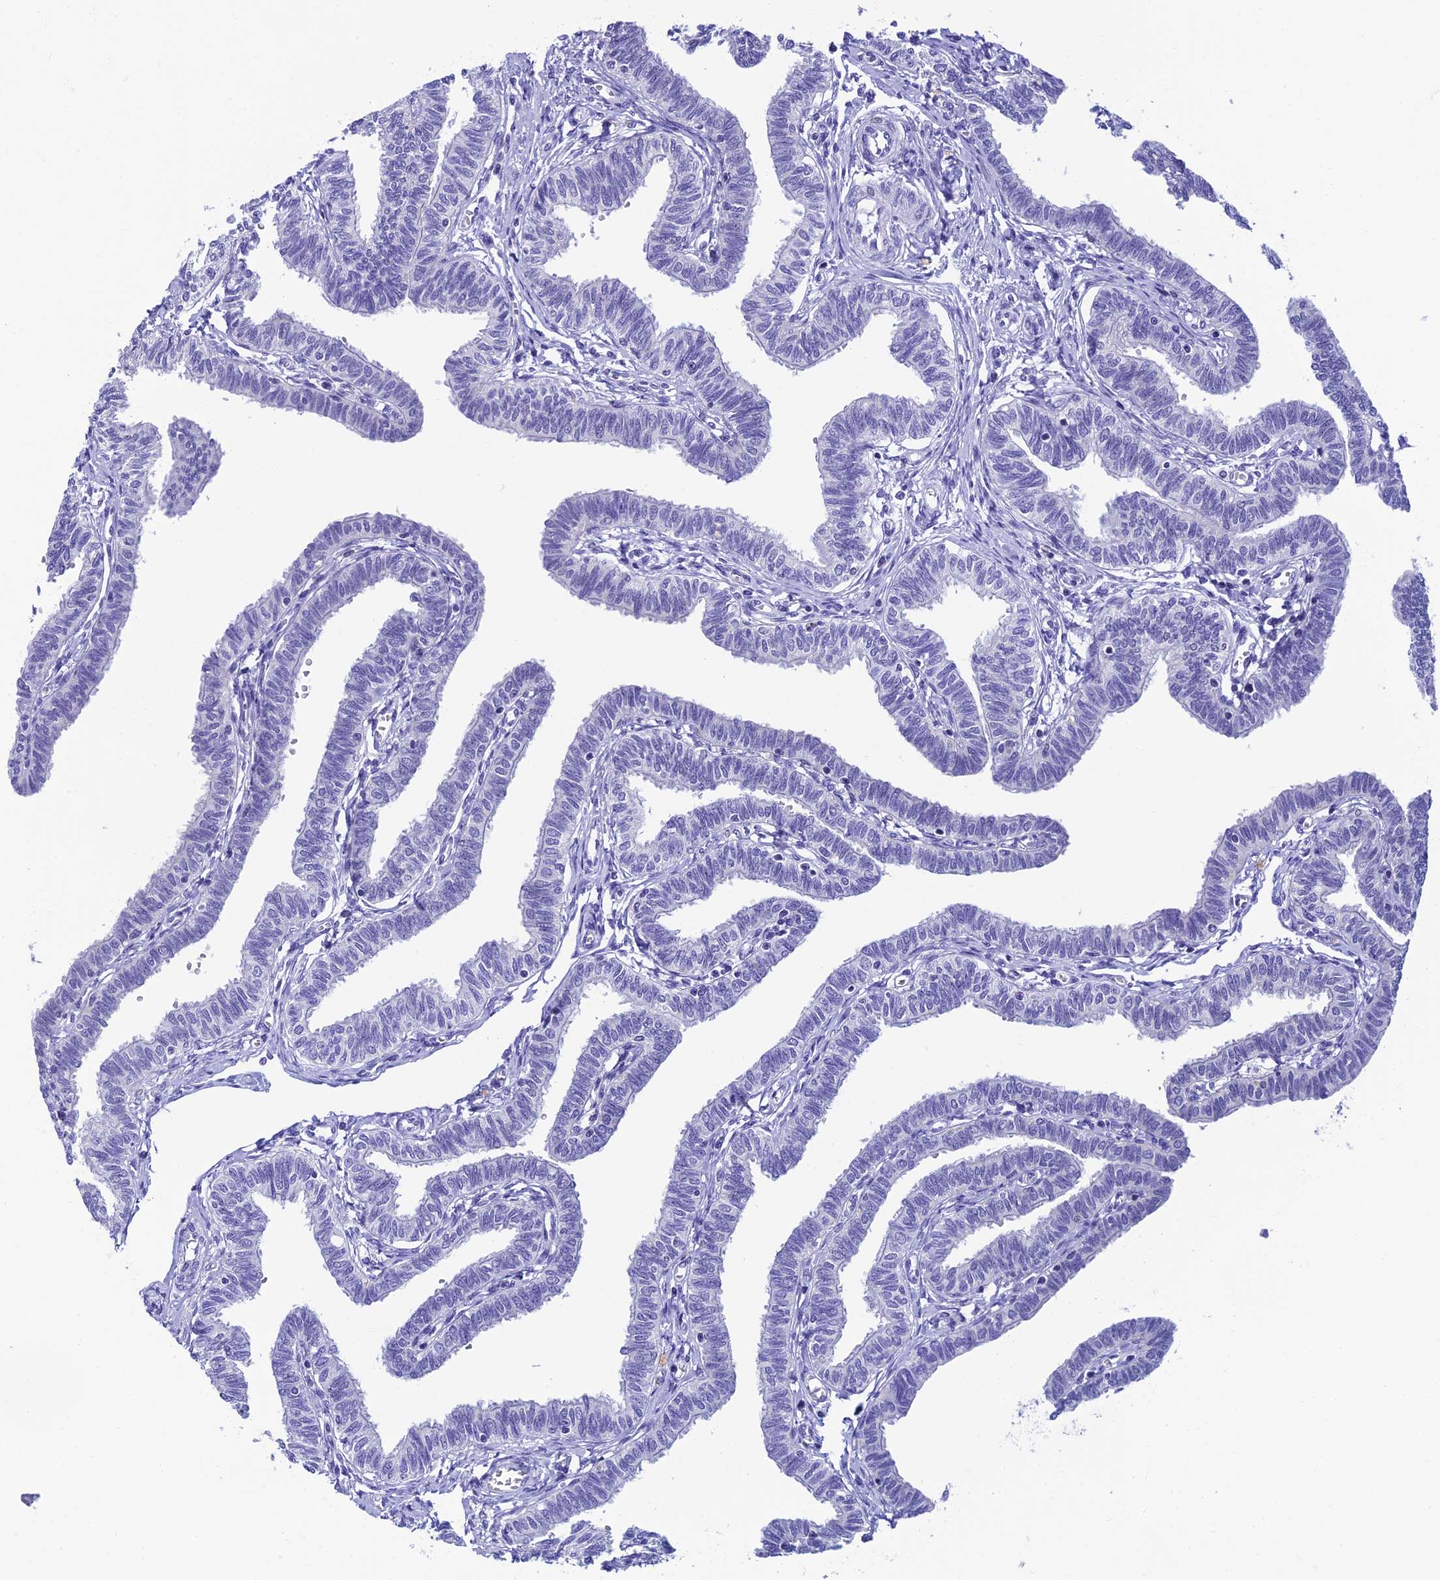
{"staining": {"intensity": "weak", "quantity": "<25%", "location": "cytoplasmic/membranous"}, "tissue": "fallopian tube", "cell_type": "Glandular cells", "image_type": "normal", "snomed": [{"axis": "morphology", "description": "Normal tissue, NOS"}, {"axis": "topography", "description": "Fallopian tube"}, {"axis": "topography", "description": "Ovary"}], "caption": "This is an immunohistochemistry (IHC) photomicrograph of benign human fallopian tube. There is no staining in glandular cells.", "gene": "REEP4", "patient": {"sex": "female", "age": 23}}